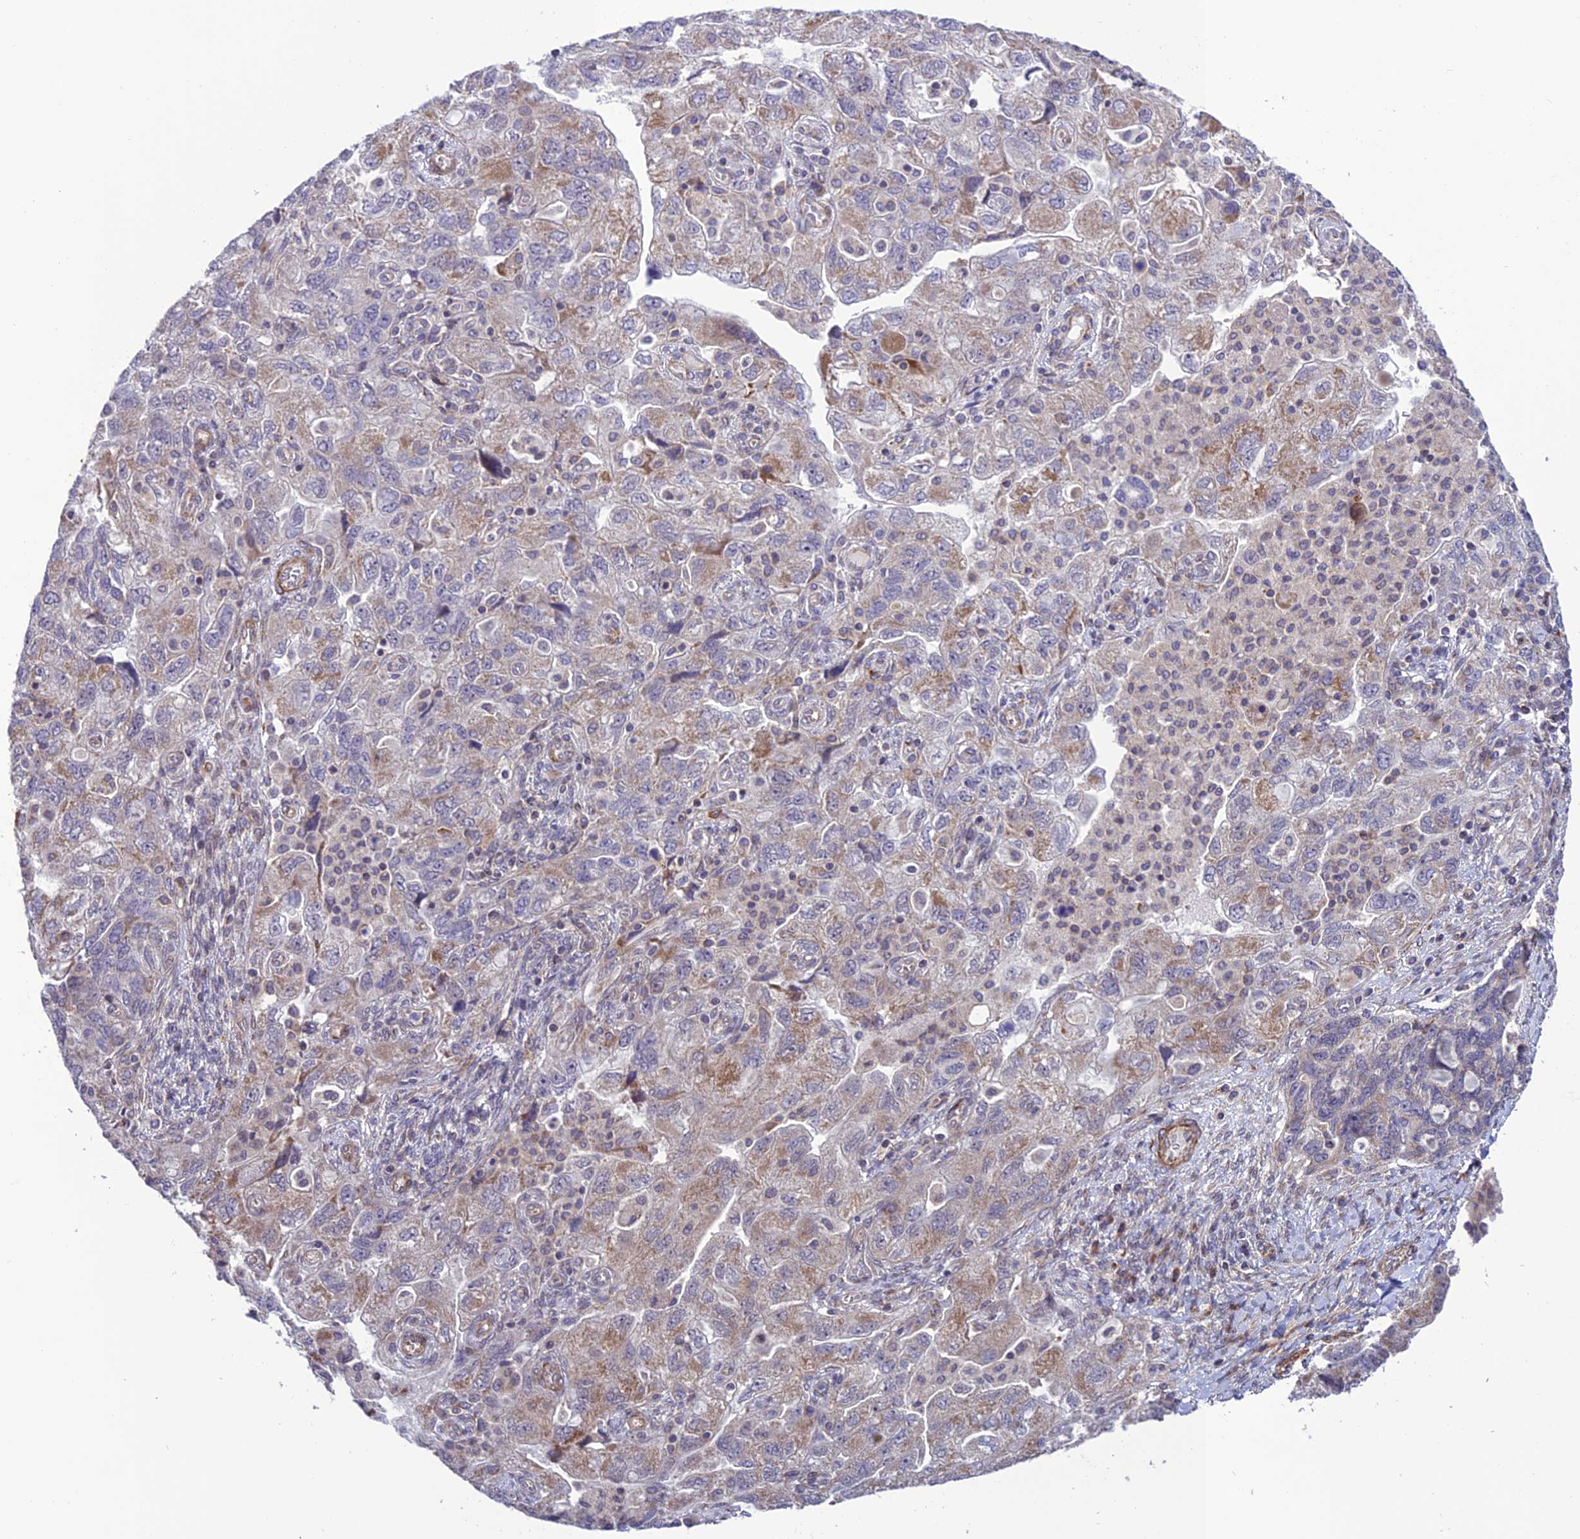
{"staining": {"intensity": "moderate", "quantity": "<25%", "location": "cytoplasmic/membranous"}, "tissue": "ovarian cancer", "cell_type": "Tumor cells", "image_type": "cancer", "snomed": [{"axis": "morphology", "description": "Carcinoma, endometroid"}, {"axis": "topography", "description": "Ovary"}], "caption": "The immunohistochemical stain labels moderate cytoplasmic/membranous positivity in tumor cells of ovarian endometroid carcinoma tissue.", "gene": "TNIP3", "patient": {"sex": "female", "age": 51}}